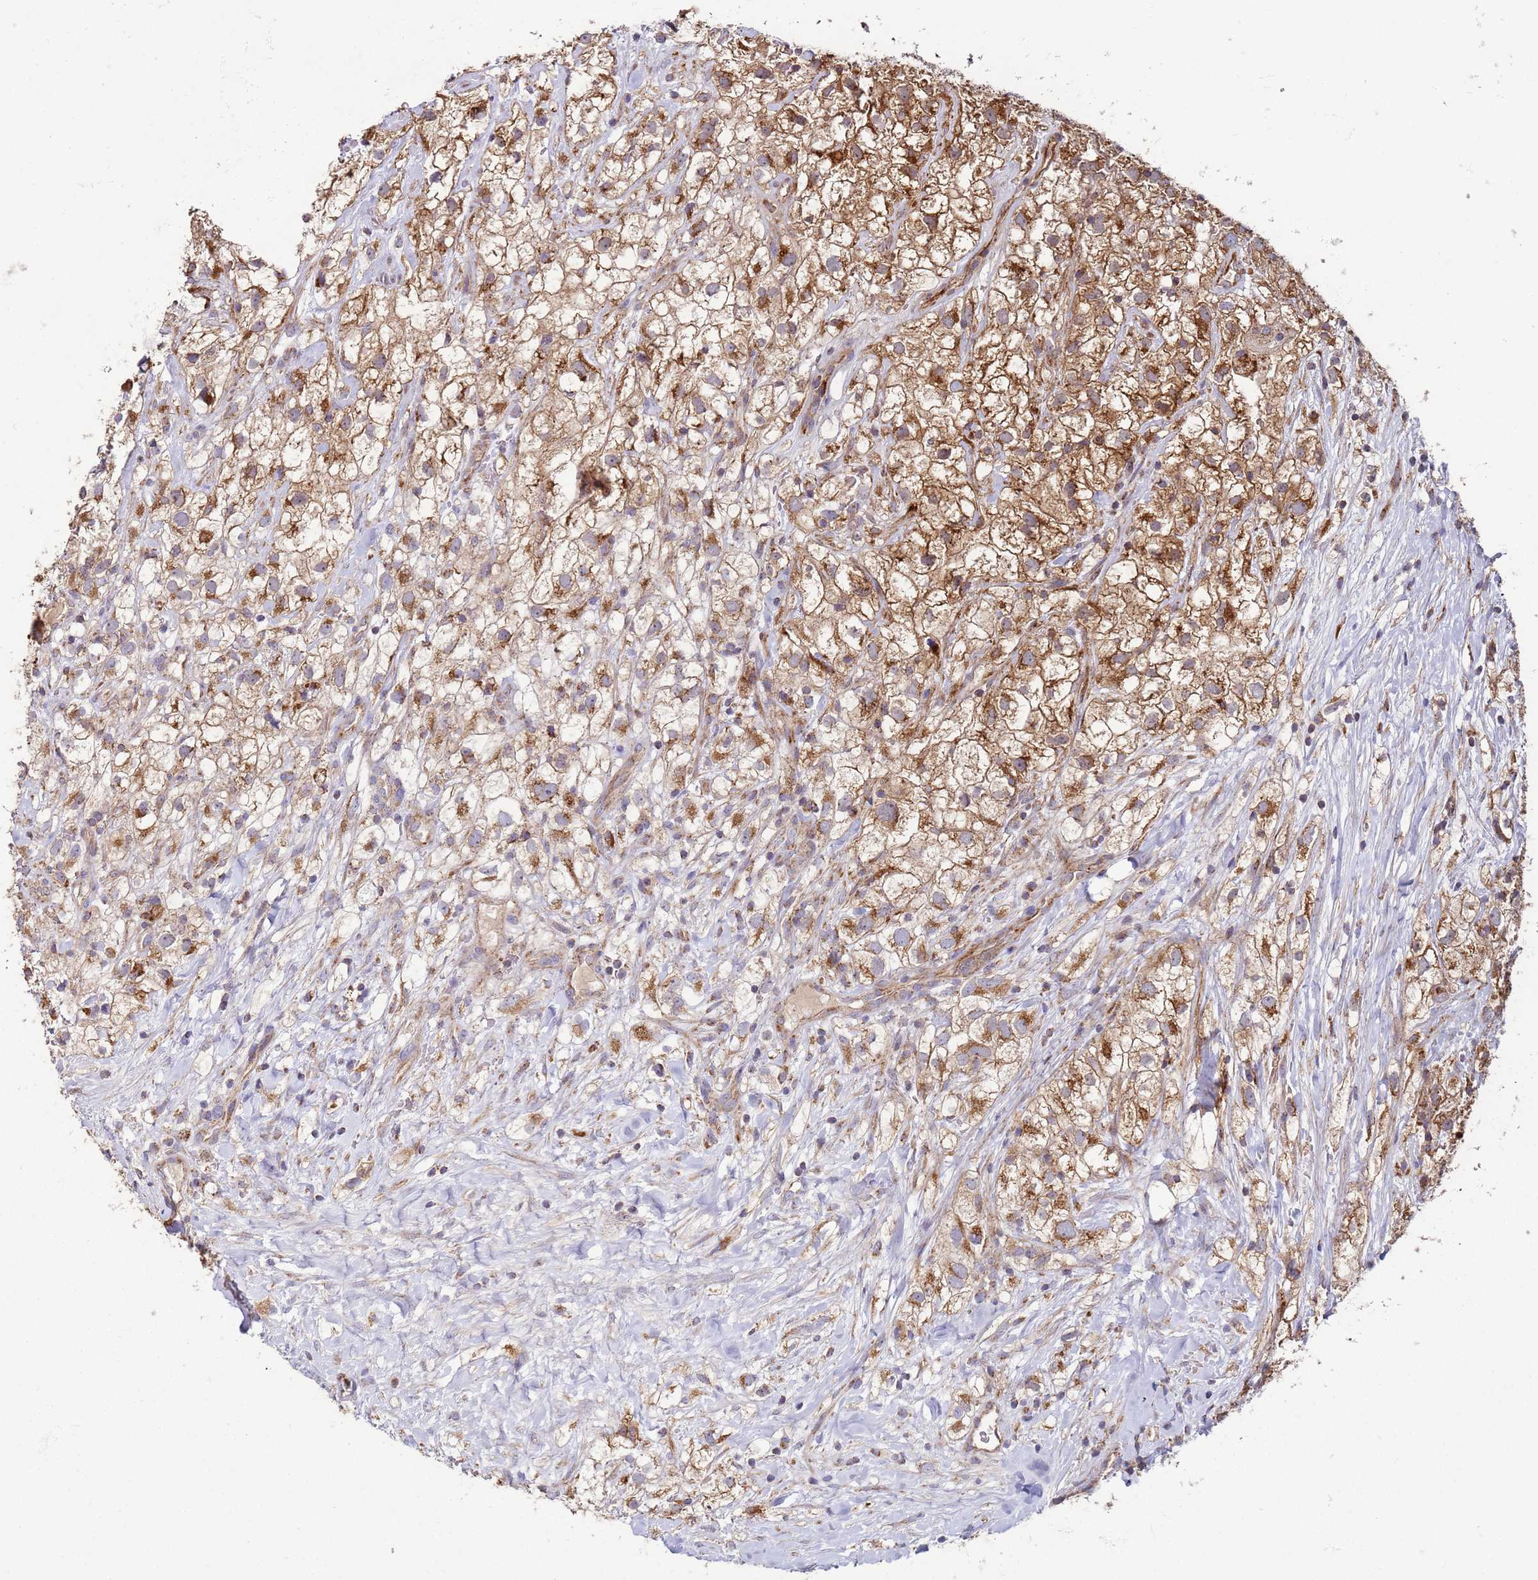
{"staining": {"intensity": "moderate", "quantity": ">75%", "location": "cytoplasmic/membranous"}, "tissue": "renal cancer", "cell_type": "Tumor cells", "image_type": "cancer", "snomed": [{"axis": "morphology", "description": "Adenocarcinoma, NOS"}, {"axis": "topography", "description": "Kidney"}], "caption": "Renal adenocarcinoma was stained to show a protein in brown. There is medium levels of moderate cytoplasmic/membranous positivity in approximately >75% of tumor cells.", "gene": "FBXO33", "patient": {"sex": "male", "age": 59}}